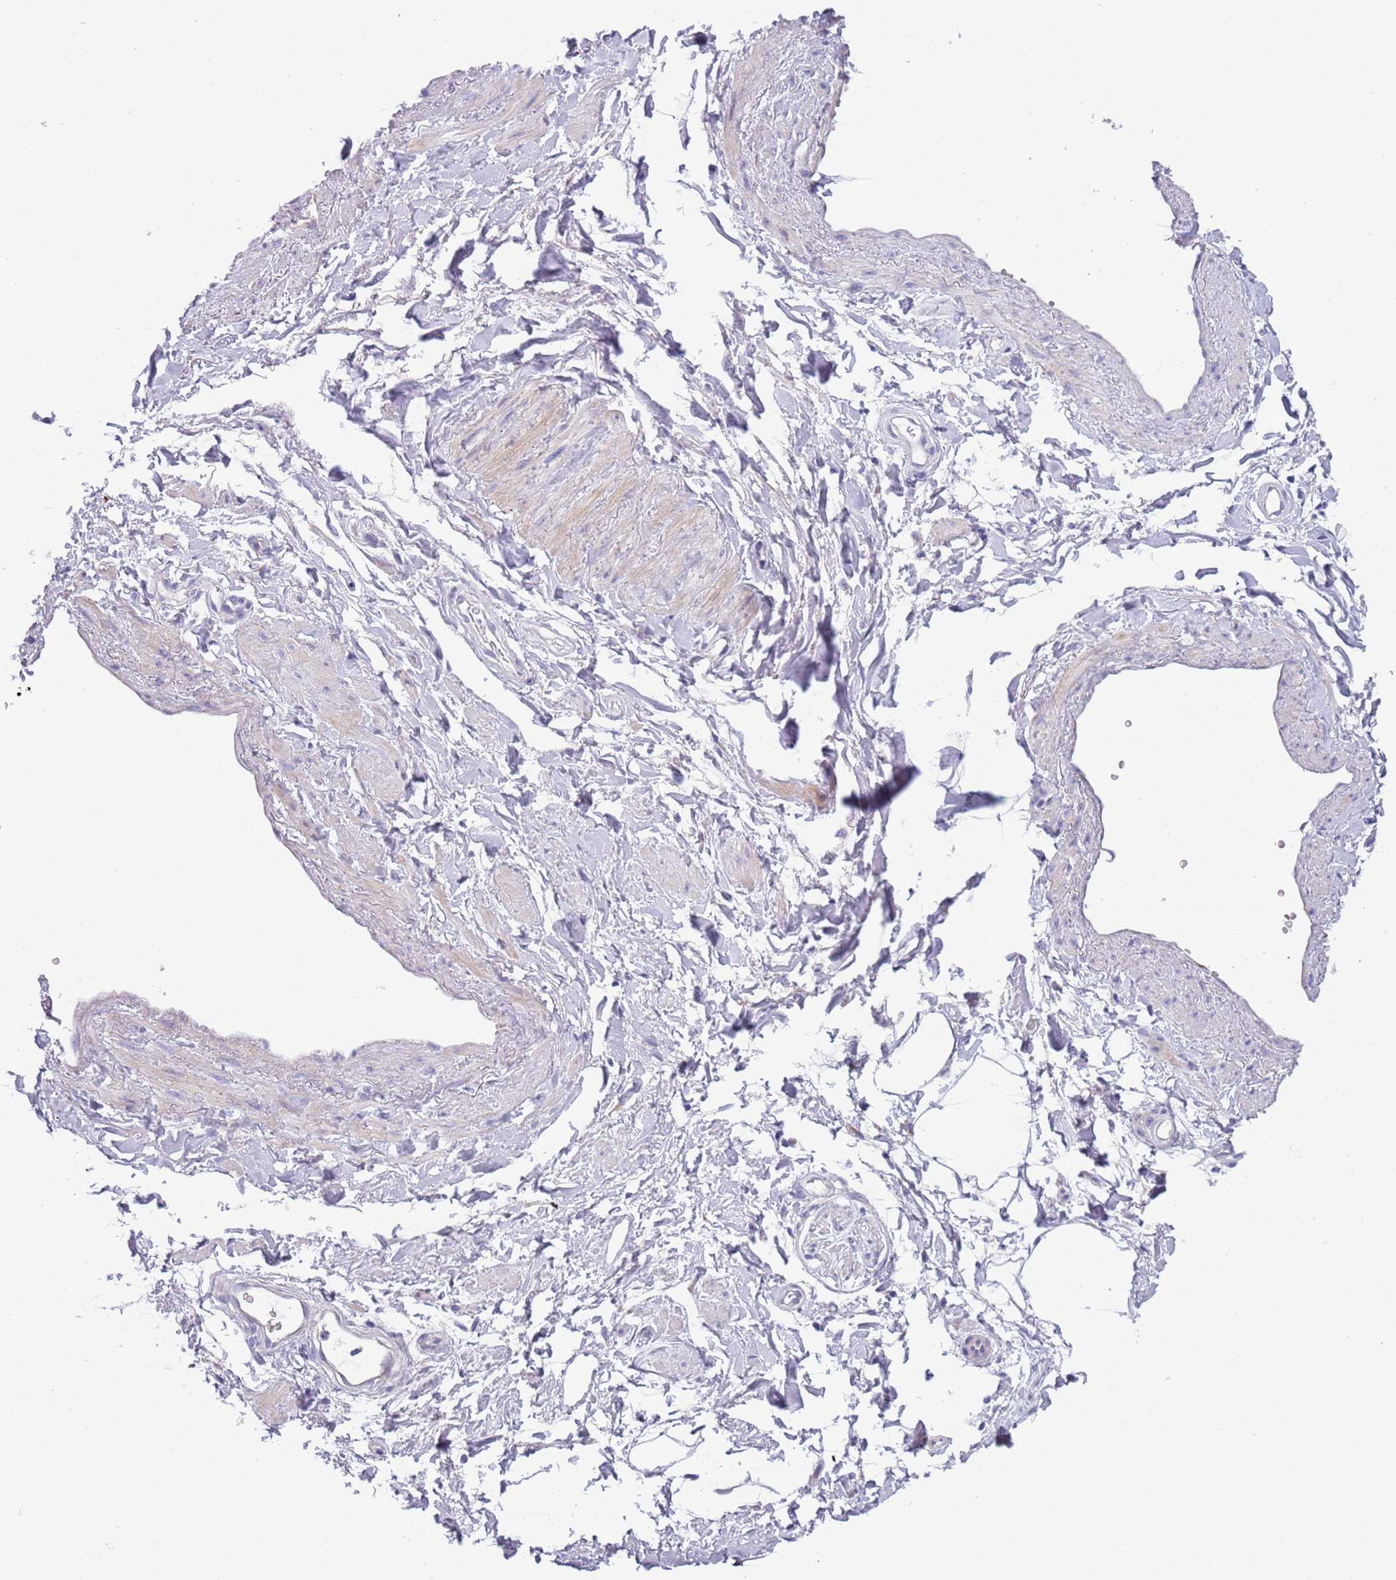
{"staining": {"intensity": "negative", "quantity": "none", "location": "none"}, "tissue": "adipose tissue", "cell_type": "Adipocytes", "image_type": "normal", "snomed": [{"axis": "morphology", "description": "Normal tissue, NOS"}, {"axis": "topography", "description": "Soft tissue"}, {"axis": "topography", "description": "Adipose tissue"}, {"axis": "topography", "description": "Vascular tissue"}, {"axis": "topography", "description": "Peripheral nerve tissue"}], "caption": "Immunohistochemistry photomicrograph of unremarkable adipose tissue: human adipose tissue stained with DAB (3,3'-diaminobenzidine) shows no significant protein positivity in adipocytes. Nuclei are stained in blue.", "gene": "NBPF4", "patient": {"sex": "male", "age": 74}}